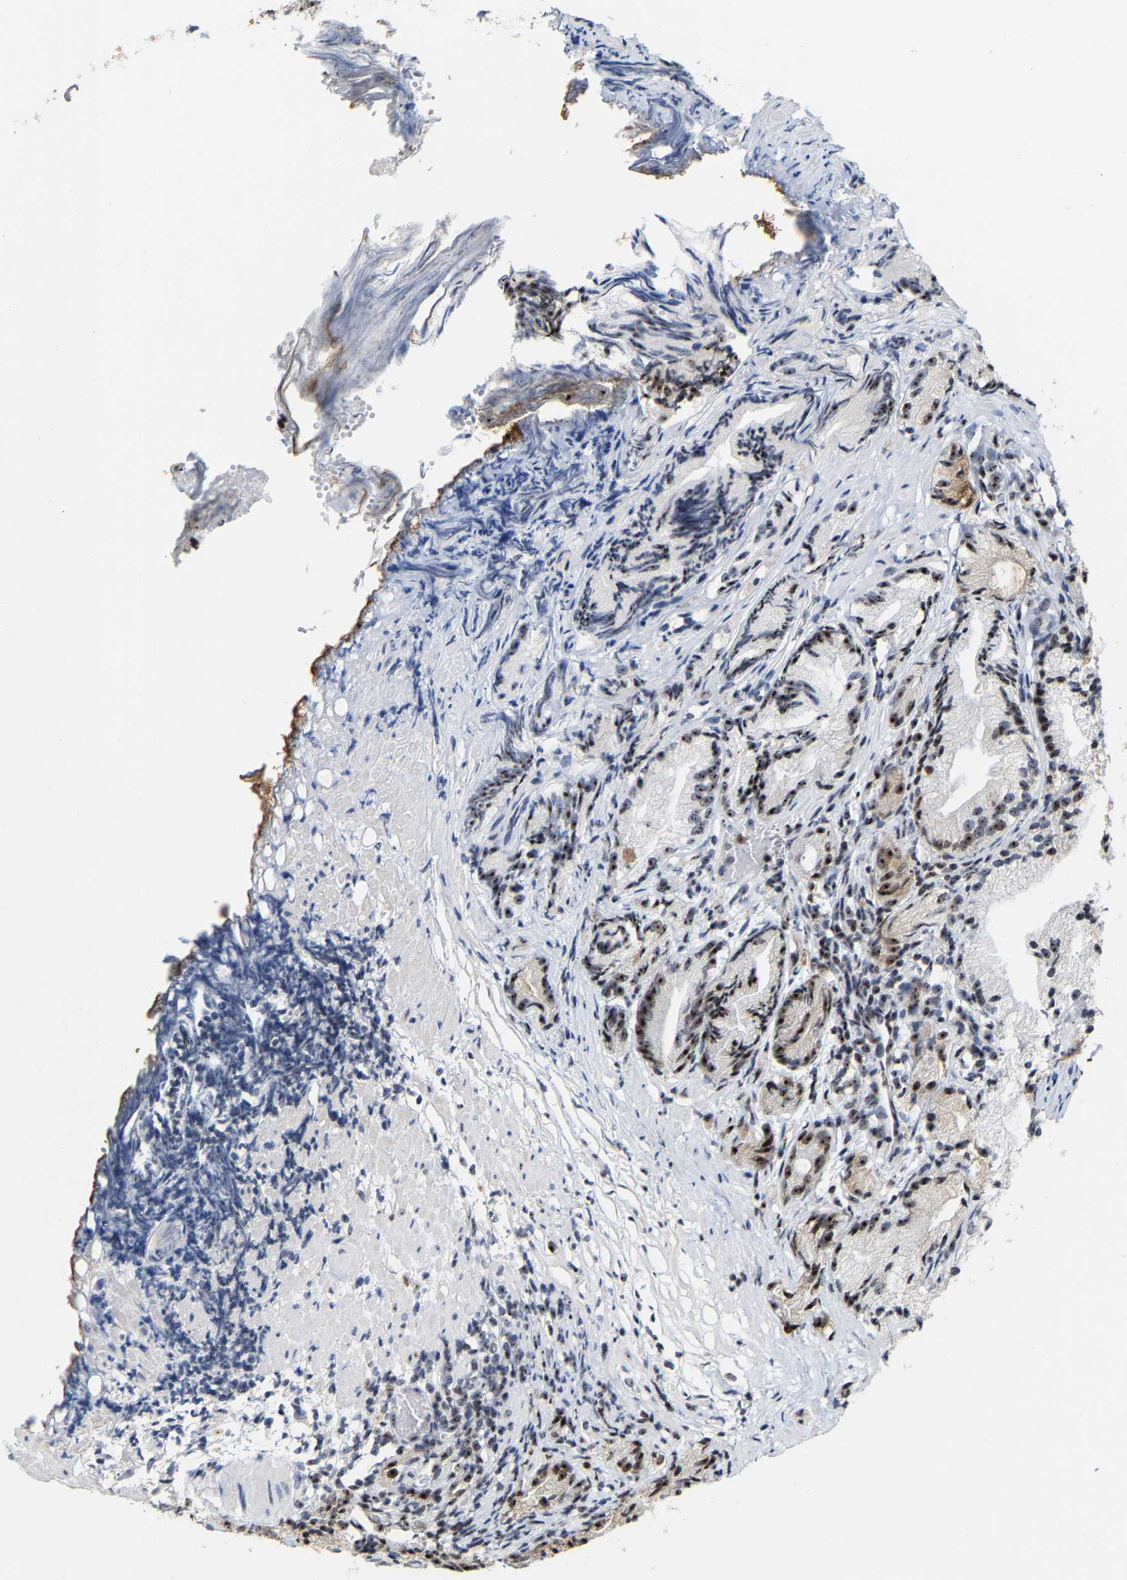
{"staining": {"intensity": "strong", "quantity": "25%-75%", "location": "nuclear"}, "tissue": "prostate cancer", "cell_type": "Tumor cells", "image_type": "cancer", "snomed": [{"axis": "morphology", "description": "Adenocarcinoma, Low grade"}, {"axis": "topography", "description": "Prostate"}], "caption": "Immunohistochemistry (IHC) histopathology image of prostate cancer stained for a protein (brown), which reveals high levels of strong nuclear positivity in about 25%-75% of tumor cells.", "gene": "NOP58", "patient": {"sex": "male", "age": 89}}